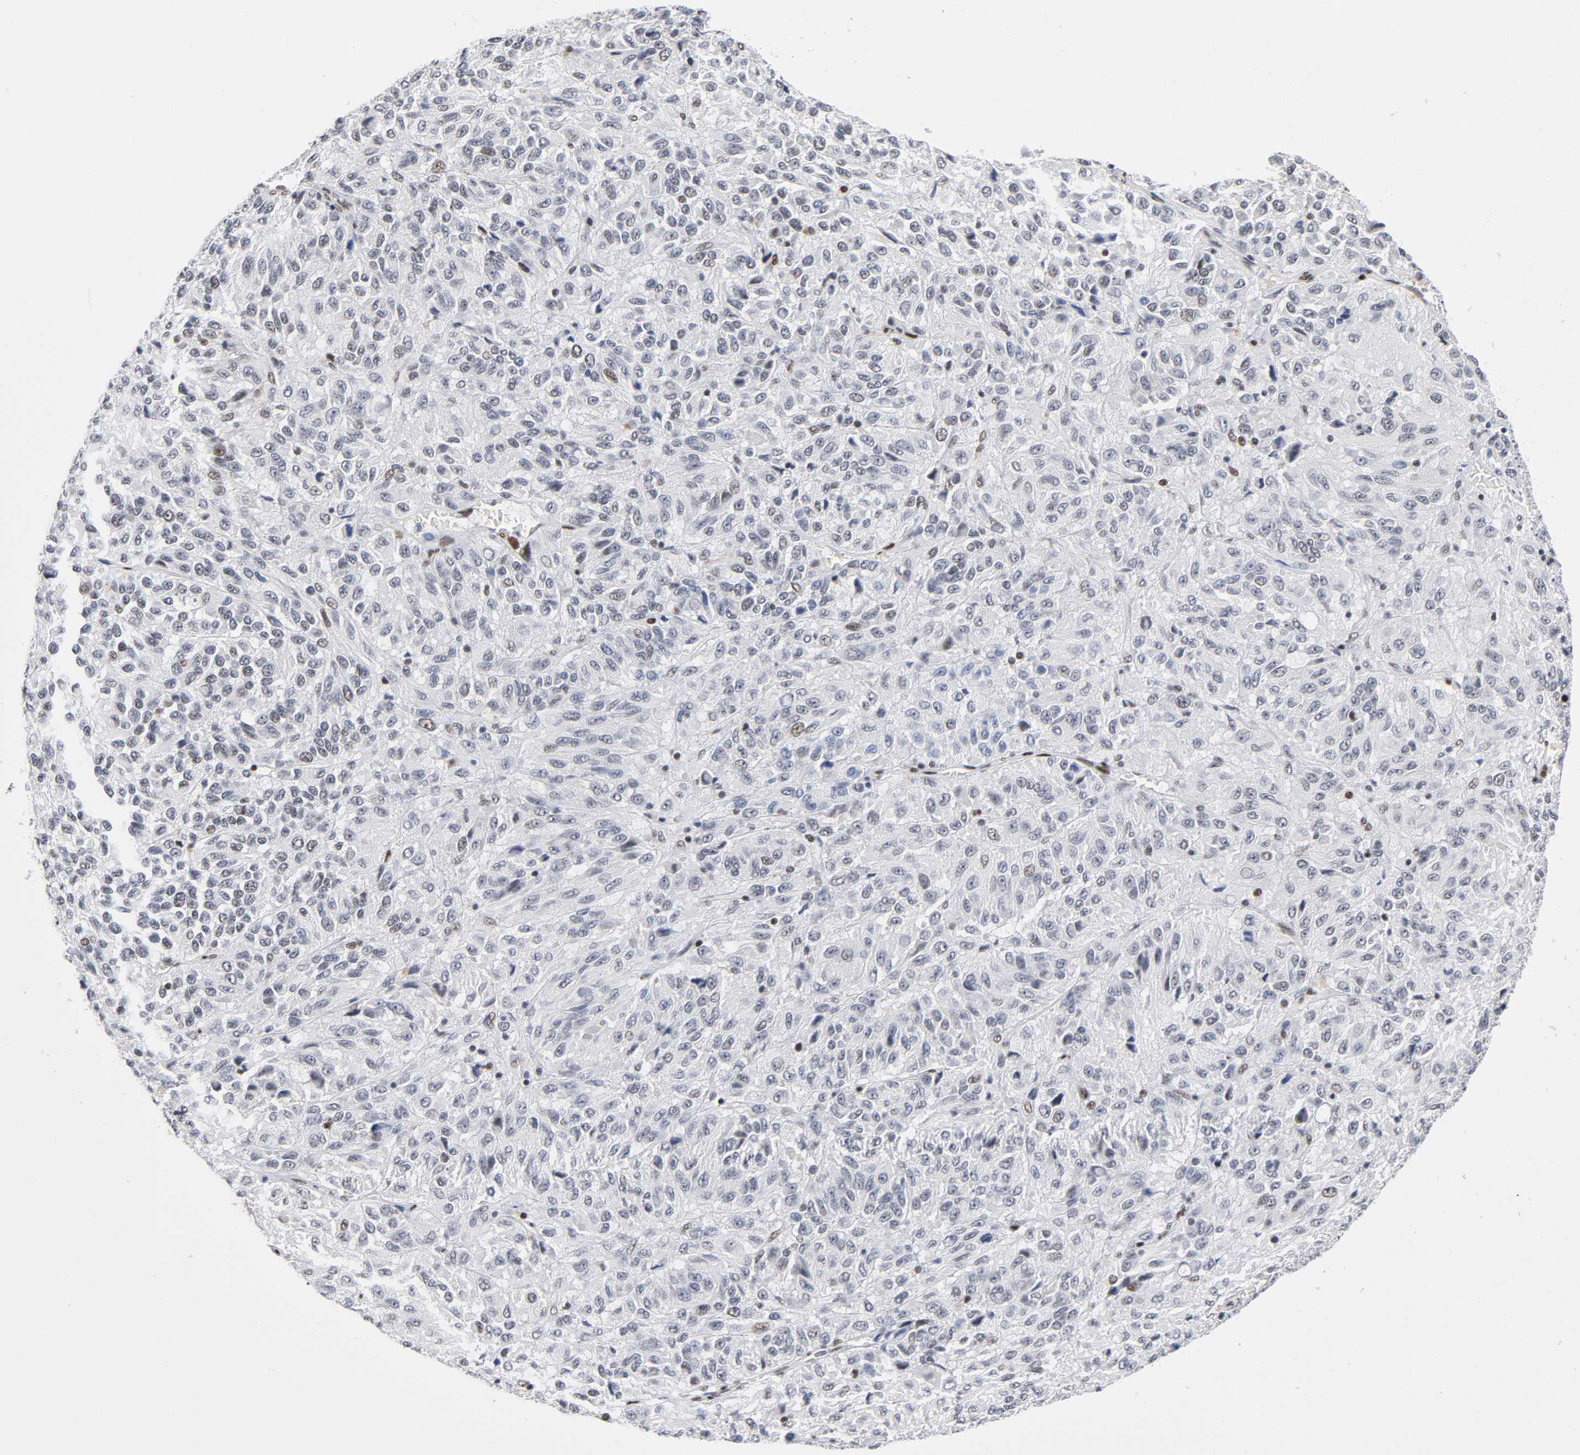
{"staining": {"intensity": "weak", "quantity": "<25%", "location": "nuclear"}, "tissue": "melanoma", "cell_type": "Tumor cells", "image_type": "cancer", "snomed": [{"axis": "morphology", "description": "Malignant melanoma, Metastatic site"}, {"axis": "topography", "description": "Lung"}], "caption": "A histopathology image of human malignant melanoma (metastatic site) is negative for staining in tumor cells. (Stains: DAB (3,3'-diaminobenzidine) immunohistochemistry with hematoxylin counter stain, Microscopy: brightfield microscopy at high magnification).", "gene": "SP3", "patient": {"sex": "male", "age": 64}}